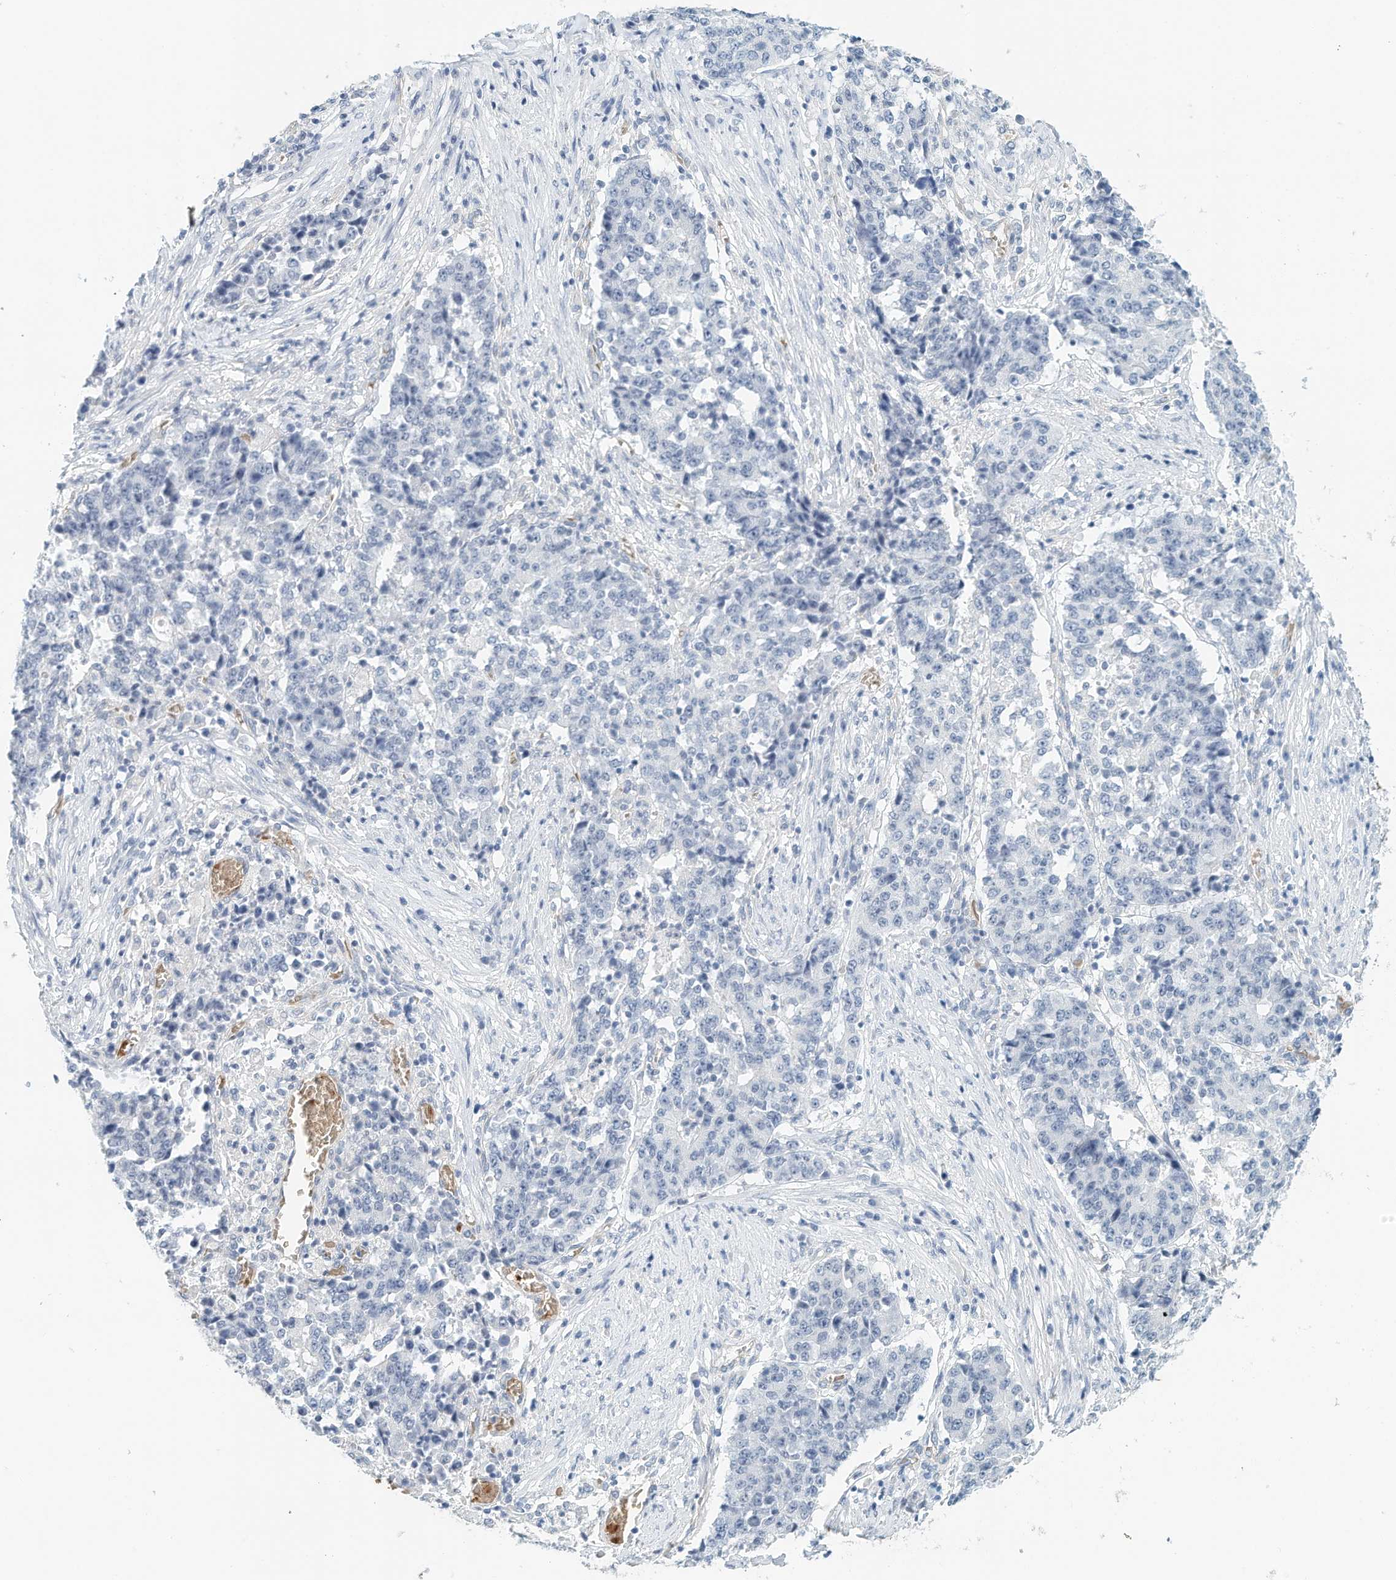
{"staining": {"intensity": "negative", "quantity": "none", "location": "none"}, "tissue": "stomach cancer", "cell_type": "Tumor cells", "image_type": "cancer", "snomed": [{"axis": "morphology", "description": "Adenocarcinoma, NOS"}, {"axis": "topography", "description": "Stomach"}], "caption": "Immunohistochemistry (IHC) of human stomach cancer (adenocarcinoma) exhibits no positivity in tumor cells.", "gene": "RCAN3", "patient": {"sex": "male", "age": 59}}